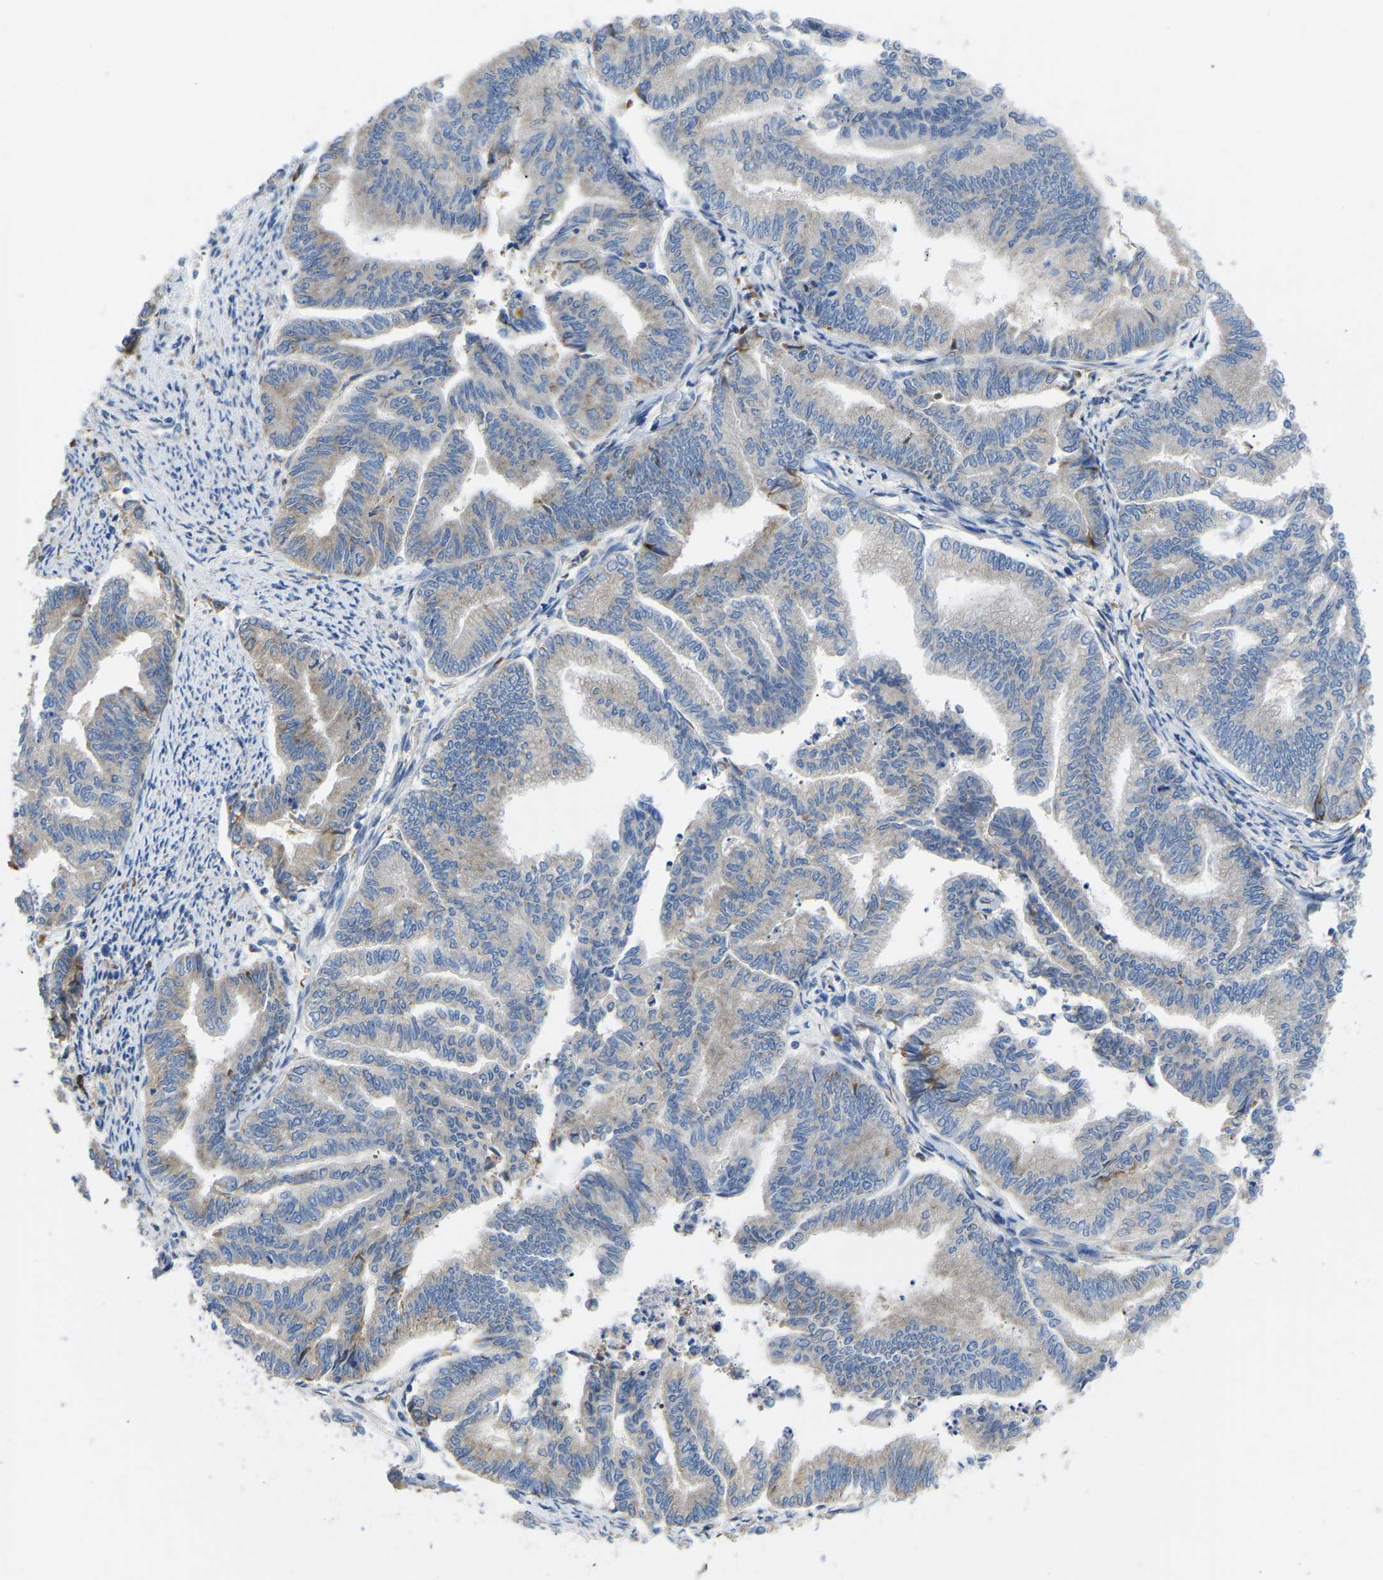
{"staining": {"intensity": "weak", "quantity": "<25%", "location": "cytoplasmic/membranous"}, "tissue": "endometrial cancer", "cell_type": "Tumor cells", "image_type": "cancer", "snomed": [{"axis": "morphology", "description": "Adenocarcinoma, NOS"}, {"axis": "topography", "description": "Endometrium"}], "caption": "Micrograph shows no protein positivity in tumor cells of adenocarcinoma (endometrial) tissue. The staining is performed using DAB brown chromogen with nuclei counter-stained in using hematoxylin.", "gene": "ABCA10", "patient": {"sex": "female", "age": 79}}